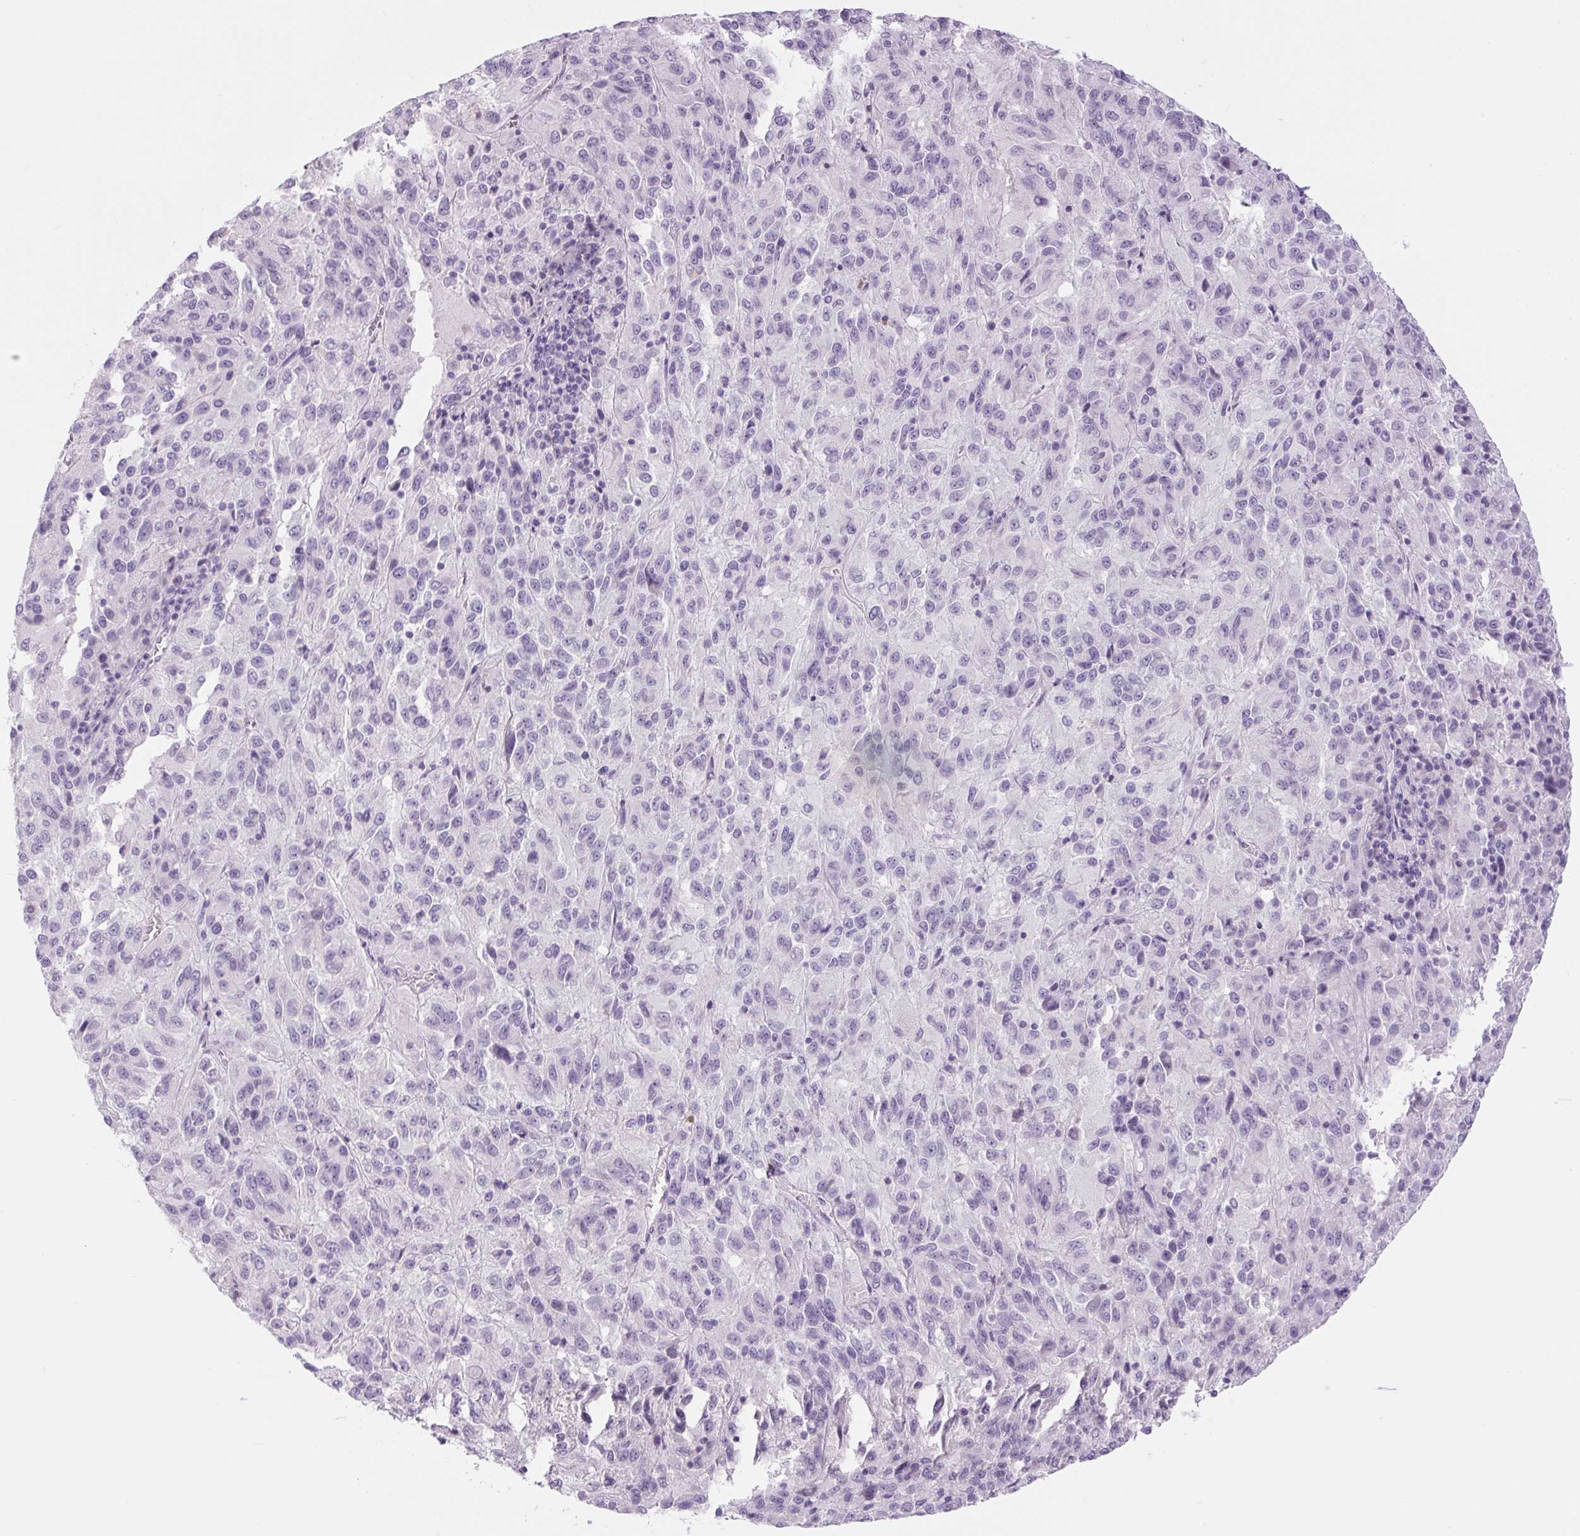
{"staining": {"intensity": "negative", "quantity": "none", "location": "none"}, "tissue": "melanoma", "cell_type": "Tumor cells", "image_type": "cancer", "snomed": [{"axis": "morphology", "description": "Malignant melanoma, Metastatic site"}, {"axis": "topography", "description": "Lung"}], "caption": "Tumor cells show no significant expression in malignant melanoma (metastatic site). (DAB immunohistochemistry (IHC), high magnification).", "gene": "COL9A2", "patient": {"sex": "male", "age": 64}}